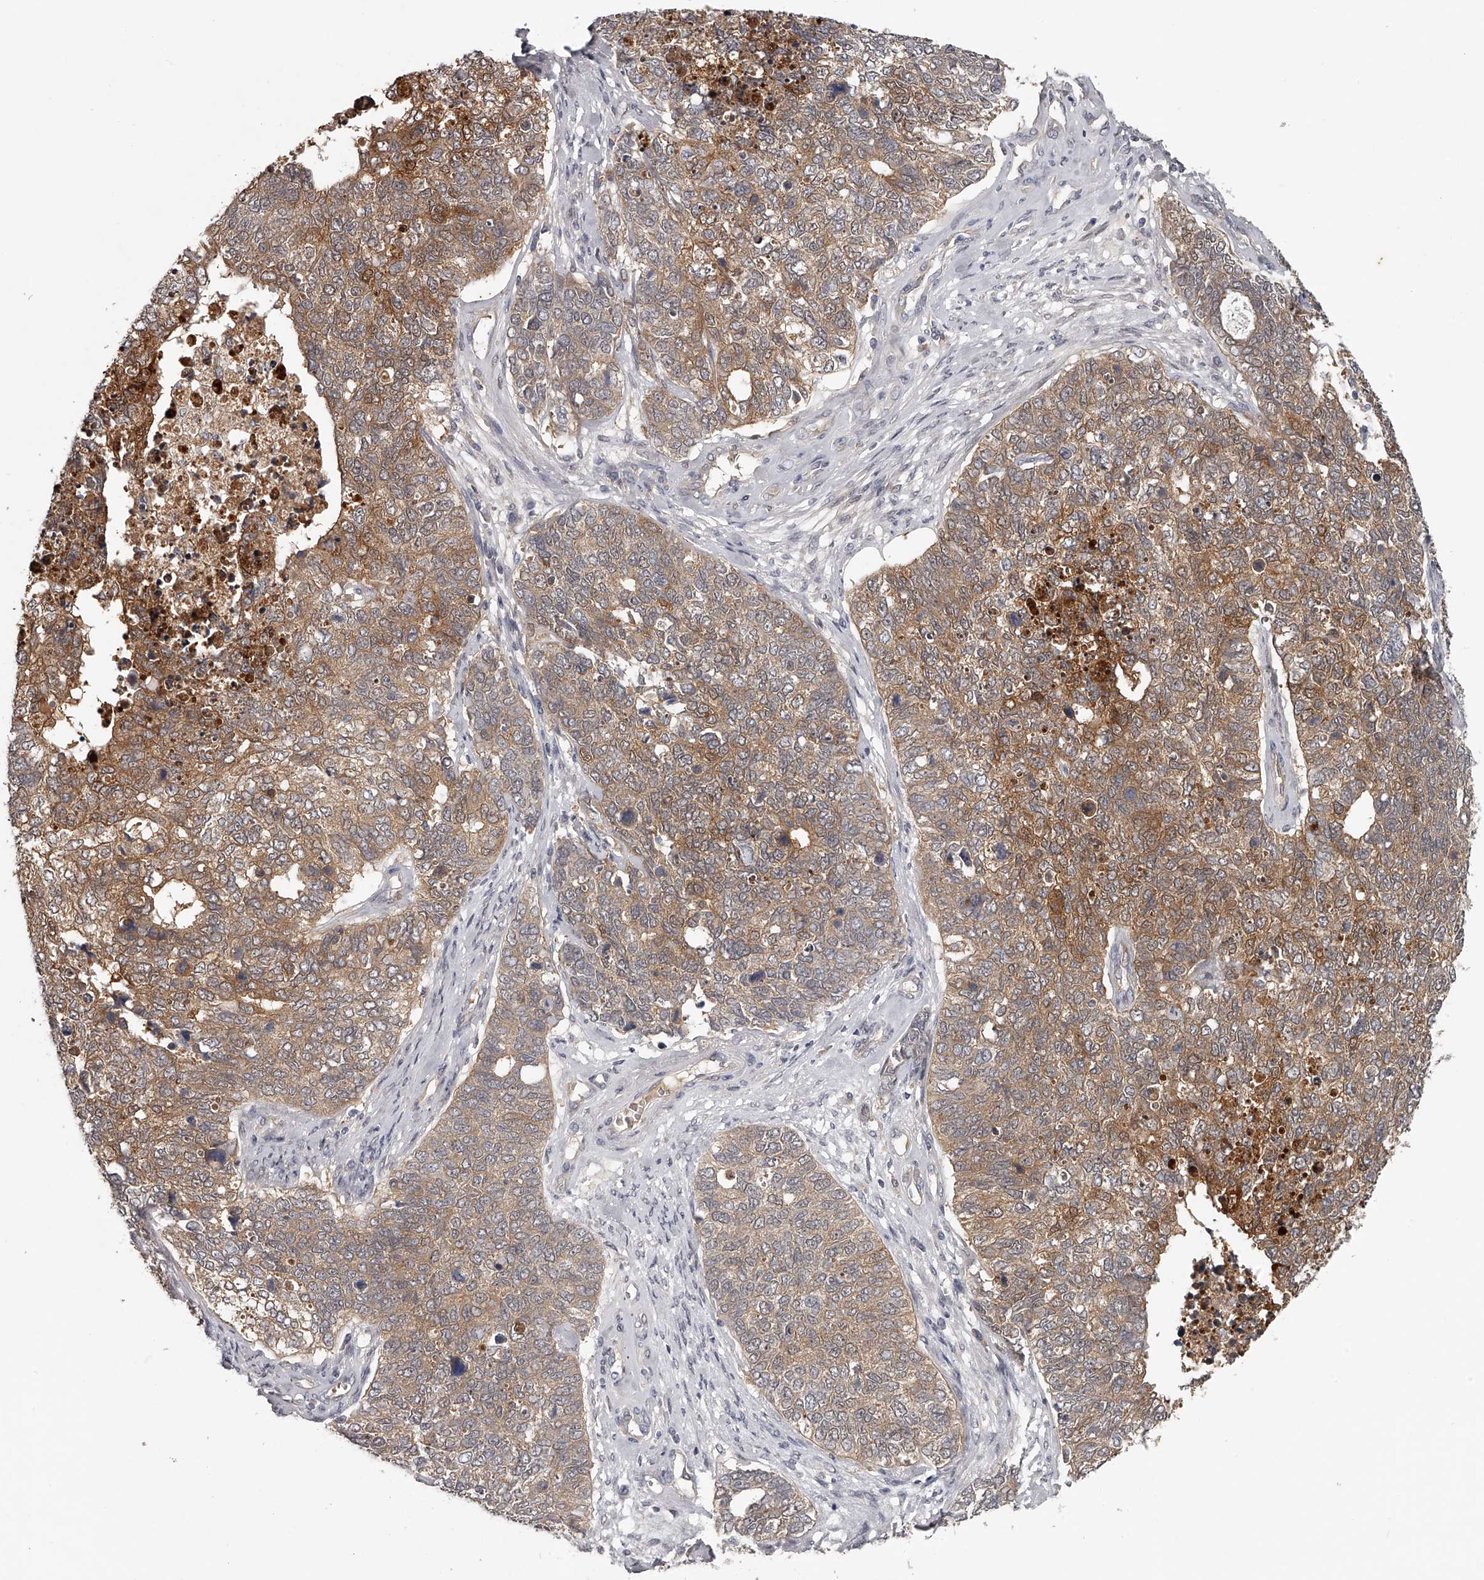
{"staining": {"intensity": "moderate", "quantity": ">75%", "location": "cytoplasmic/membranous"}, "tissue": "cervical cancer", "cell_type": "Tumor cells", "image_type": "cancer", "snomed": [{"axis": "morphology", "description": "Squamous cell carcinoma, NOS"}, {"axis": "topography", "description": "Cervix"}], "caption": "The image demonstrates a brown stain indicating the presence of a protein in the cytoplasmic/membranous of tumor cells in cervical cancer. The protein is stained brown, and the nuclei are stained in blue (DAB IHC with brightfield microscopy, high magnification).", "gene": "GGCT", "patient": {"sex": "female", "age": 63}}